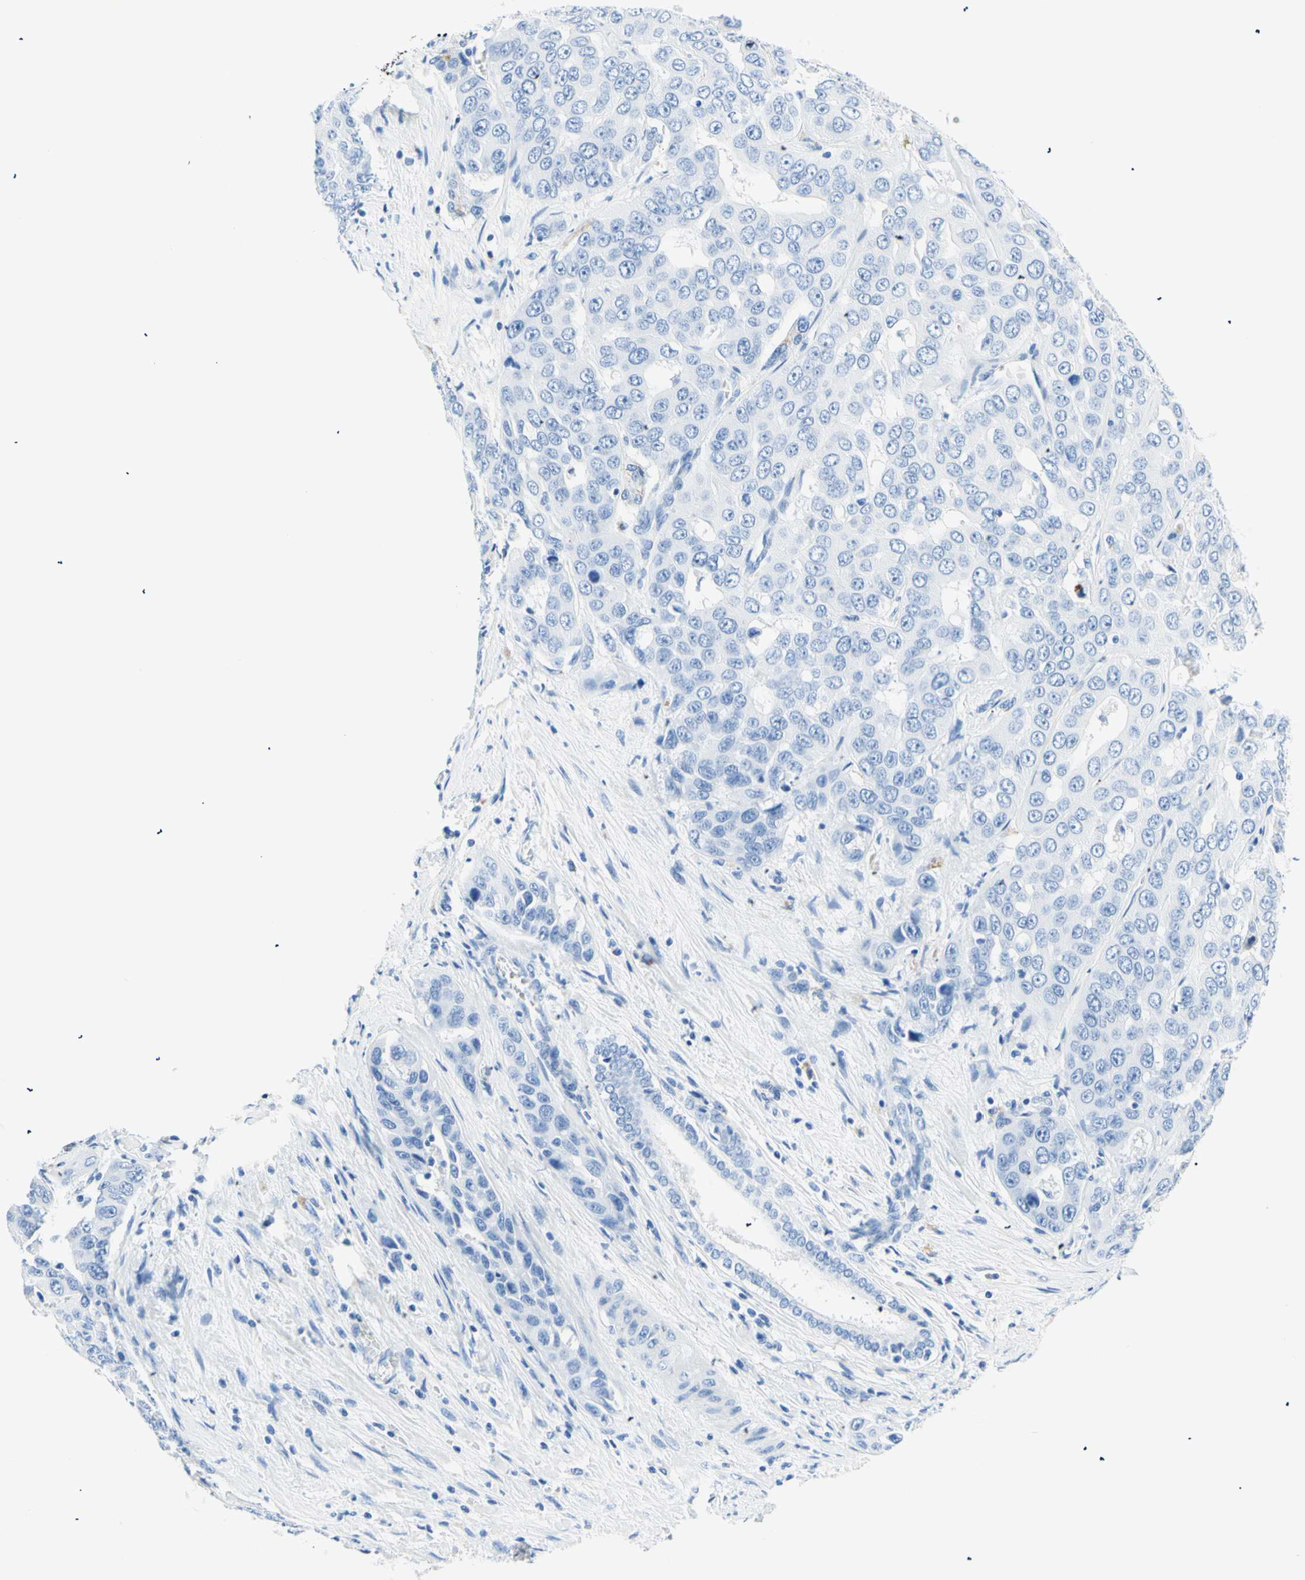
{"staining": {"intensity": "negative", "quantity": "none", "location": "none"}, "tissue": "liver cancer", "cell_type": "Tumor cells", "image_type": "cancer", "snomed": [{"axis": "morphology", "description": "Cholangiocarcinoma"}, {"axis": "topography", "description": "Liver"}], "caption": "Immunohistochemistry micrograph of neoplastic tissue: human cholangiocarcinoma (liver) stained with DAB (3,3'-diaminobenzidine) exhibits no significant protein expression in tumor cells. (DAB immunohistochemistry, high magnification).", "gene": "MYH2", "patient": {"sex": "female", "age": 52}}